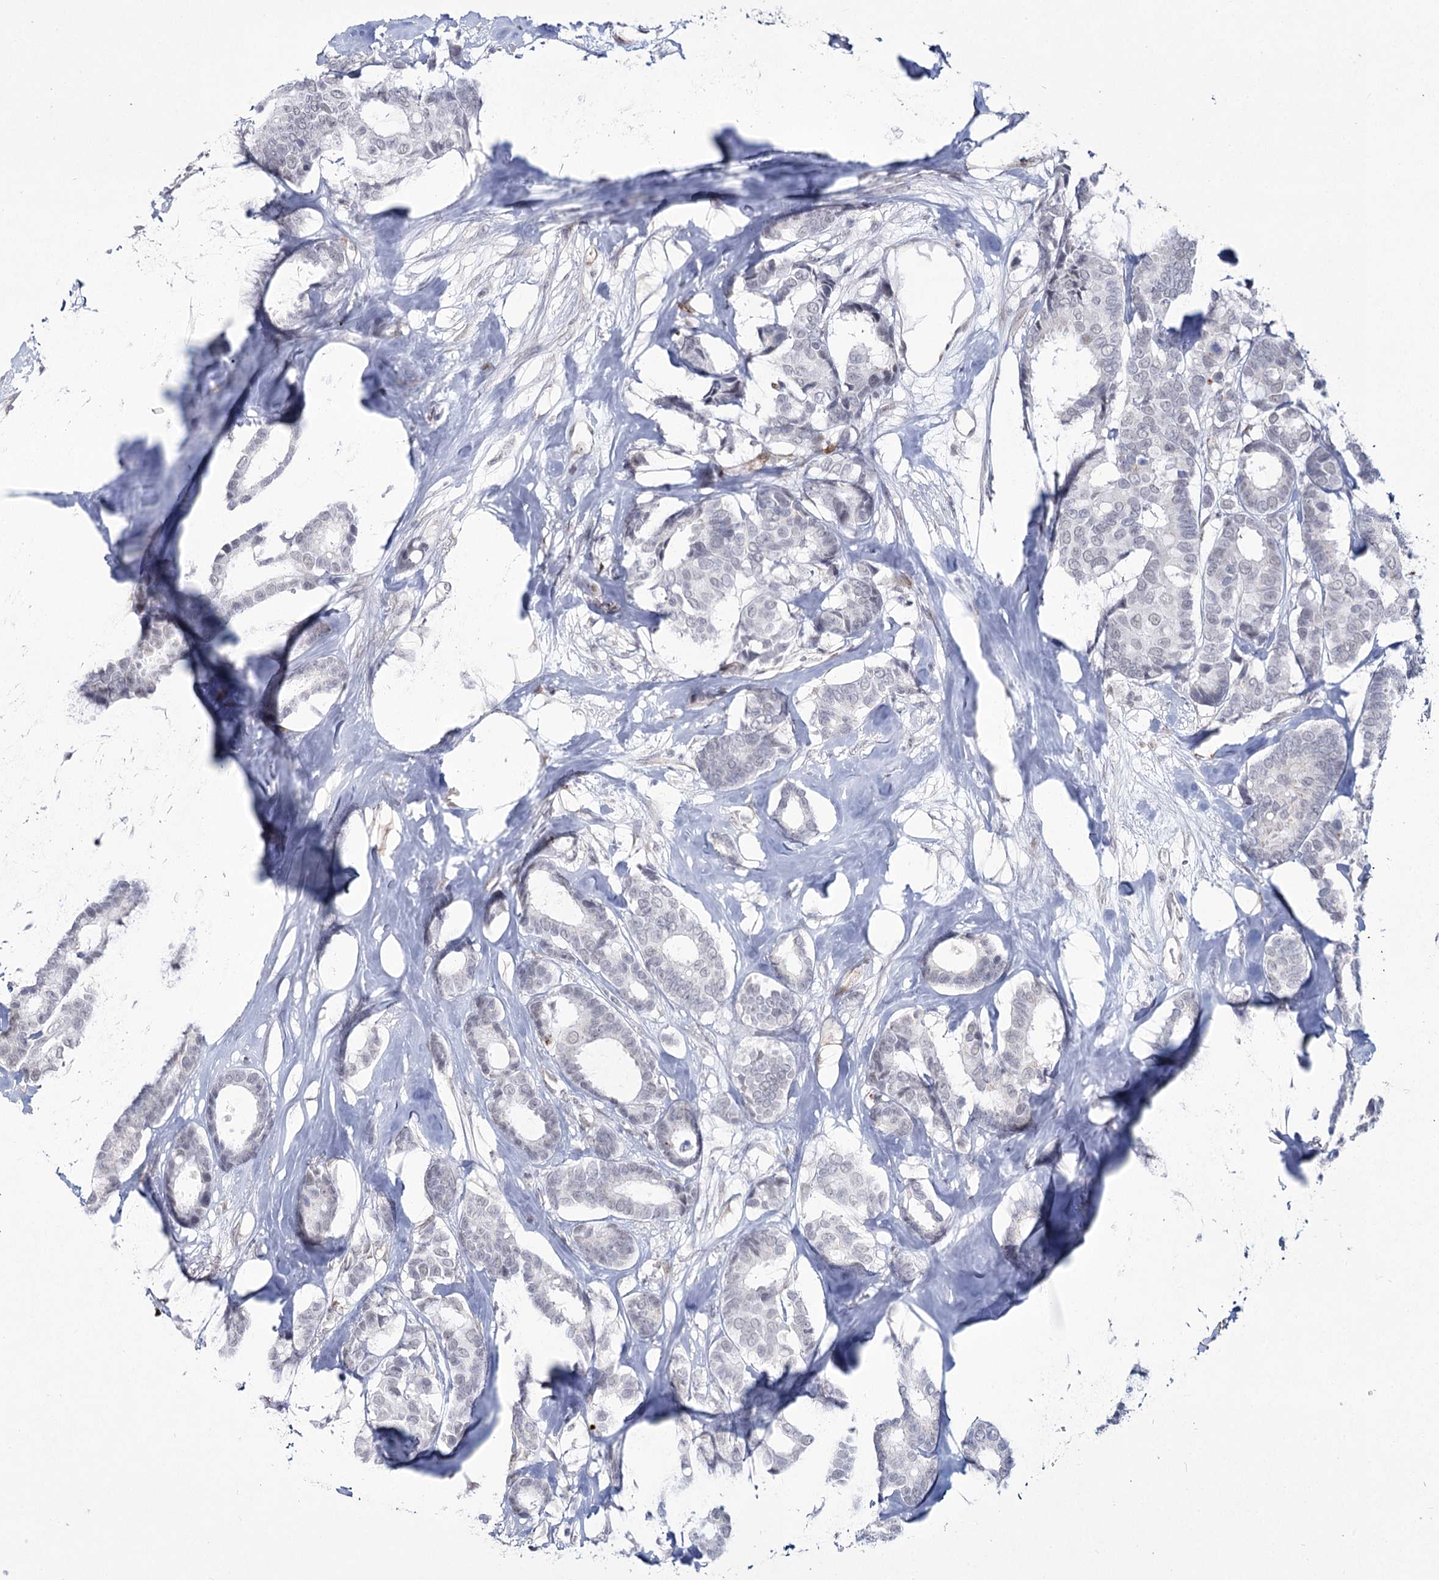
{"staining": {"intensity": "negative", "quantity": "none", "location": "none"}, "tissue": "breast cancer", "cell_type": "Tumor cells", "image_type": "cancer", "snomed": [{"axis": "morphology", "description": "Duct carcinoma"}, {"axis": "topography", "description": "Breast"}], "caption": "Tumor cells are negative for protein expression in human intraductal carcinoma (breast).", "gene": "YBX3", "patient": {"sex": "female", "age": 87}}